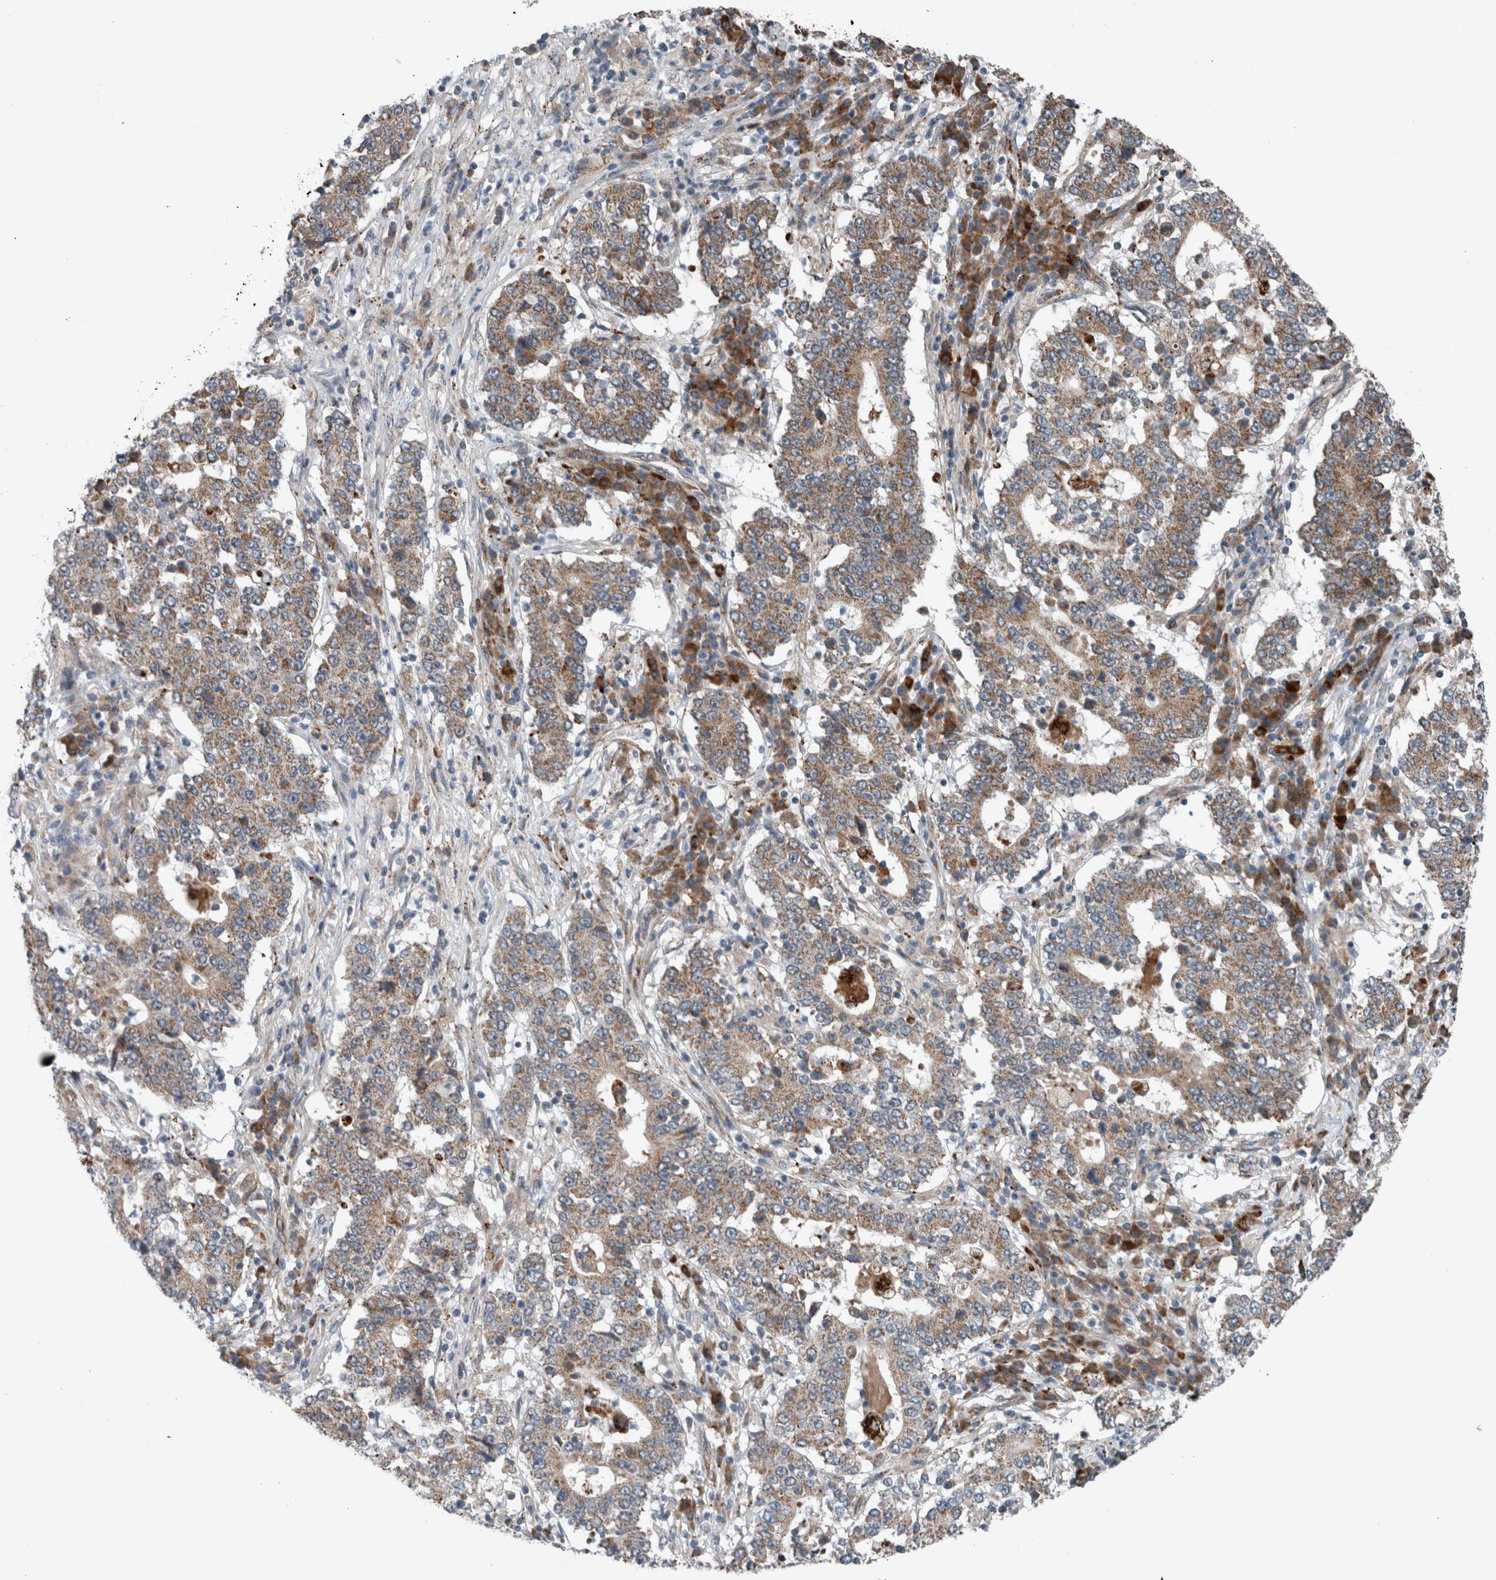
{"staining": {"intensity": "moderate", "quantity": ">75%", "location": "cytoplasmic/membranous"}, "tissue": "stomach cancer", "cell_type": "Tumor cells", "image_type": "cancer", "snomed": [{"axis": "morphology", "description": "Adenocarcinoma, NOS"}, {"axis": "topography", "description": "Stomach"}], "caption": "Approximately >75% of tumor cells in human stomach cancer (adenocarcinoma) exhibit moderate cytoplasmic/membranous protein expression as visualized by brown immunohistochemical staining.", "gene": "GBA2", "patient": {"sex": "male", "age": 59}}